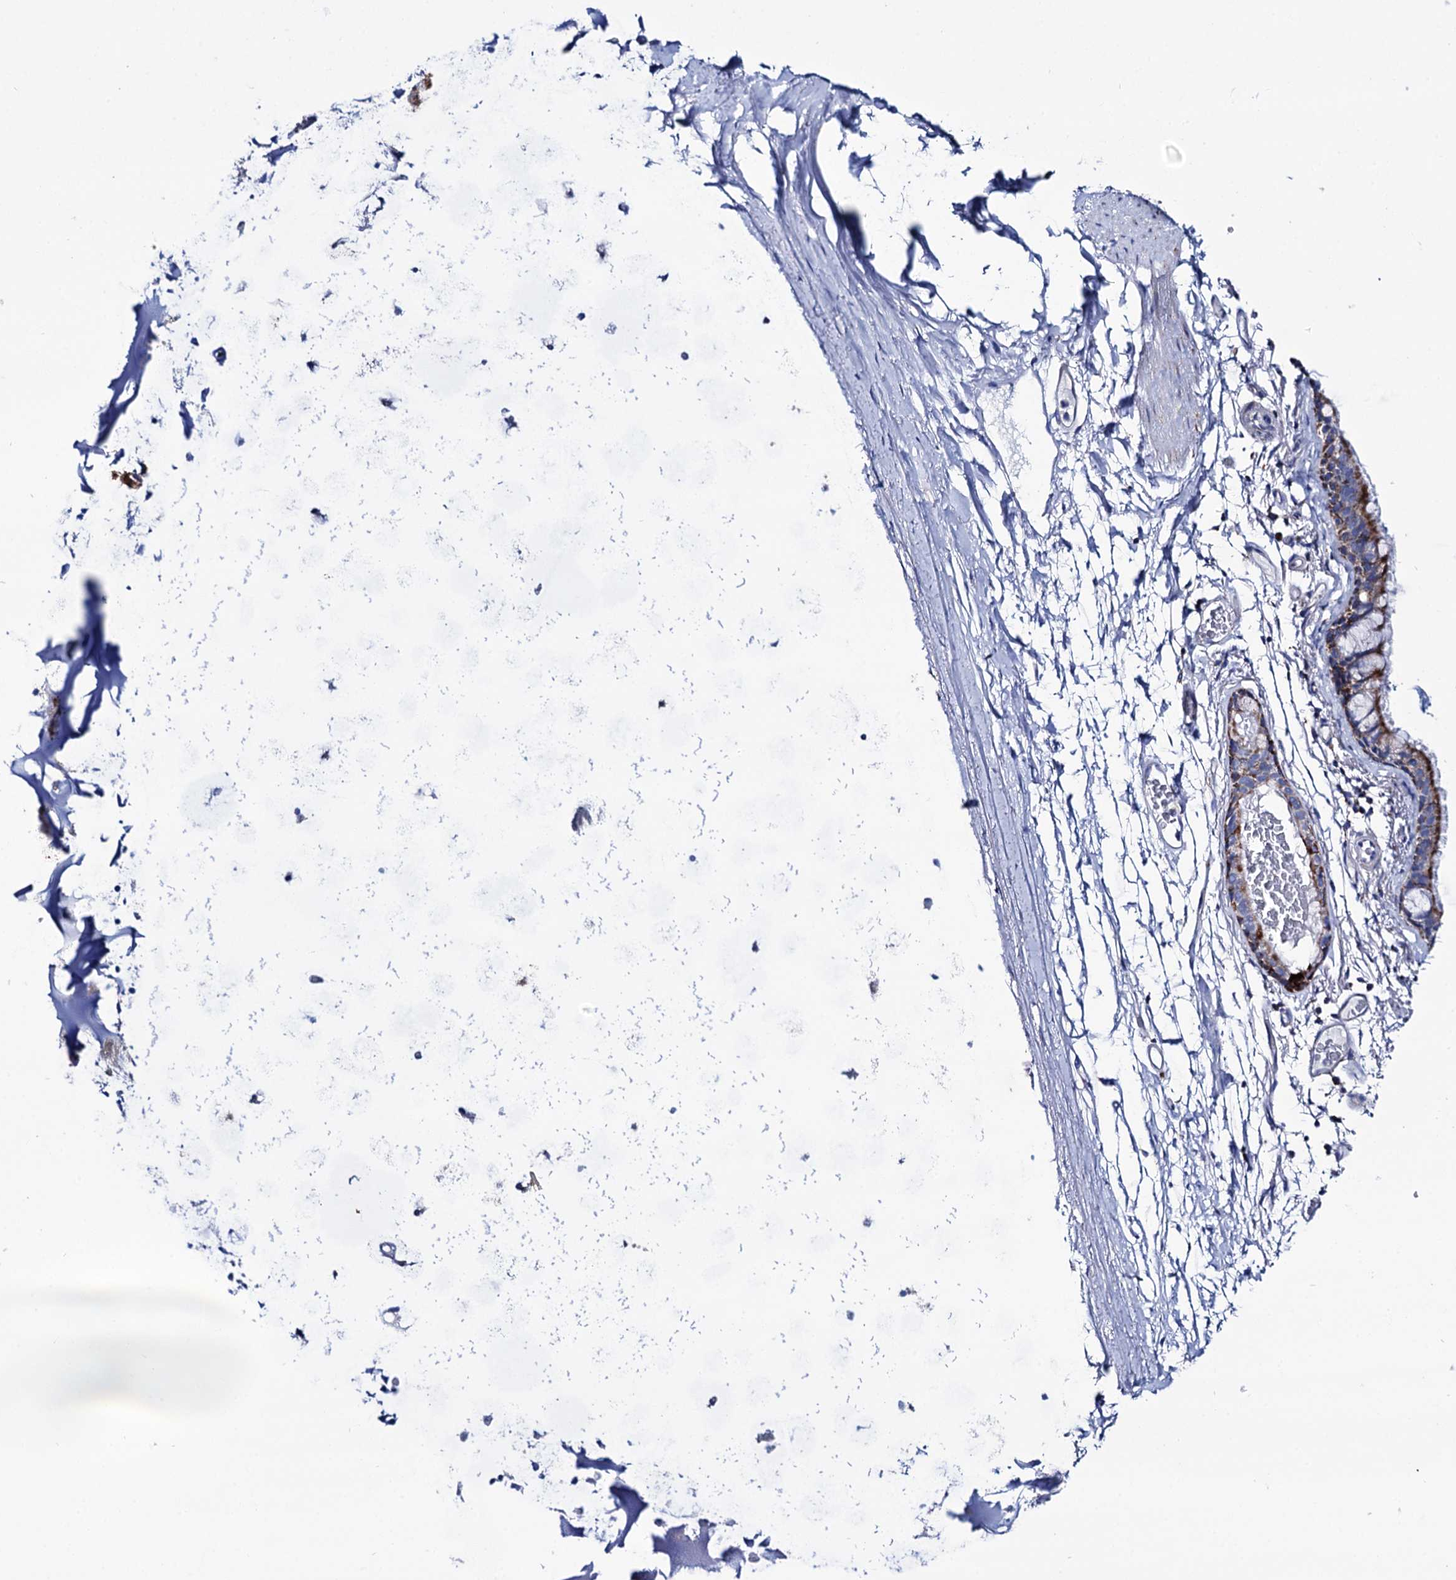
{"staining": {"intensity": "strong", "quantity": ">75%", "location": "cytoplasmic/membranous"}, "tissue": "bronchus", "cell_type": "Respiratory epithelial cells", "image_type": "normal", "snomed": [{"axis": "morphology", "description": "Normal tissue, NOS"}, {"axis": "topography", "description": "Cartilage tissue"}], "caption": "About >75% of respiratory epithelial cells in normal bronchus reveal strong cytoplasmic/membranous protein staining as visualized by brown immunohistochemical staining.", "gene": "UBASH3B", "patient": {"sex": "male", "age": 63}}